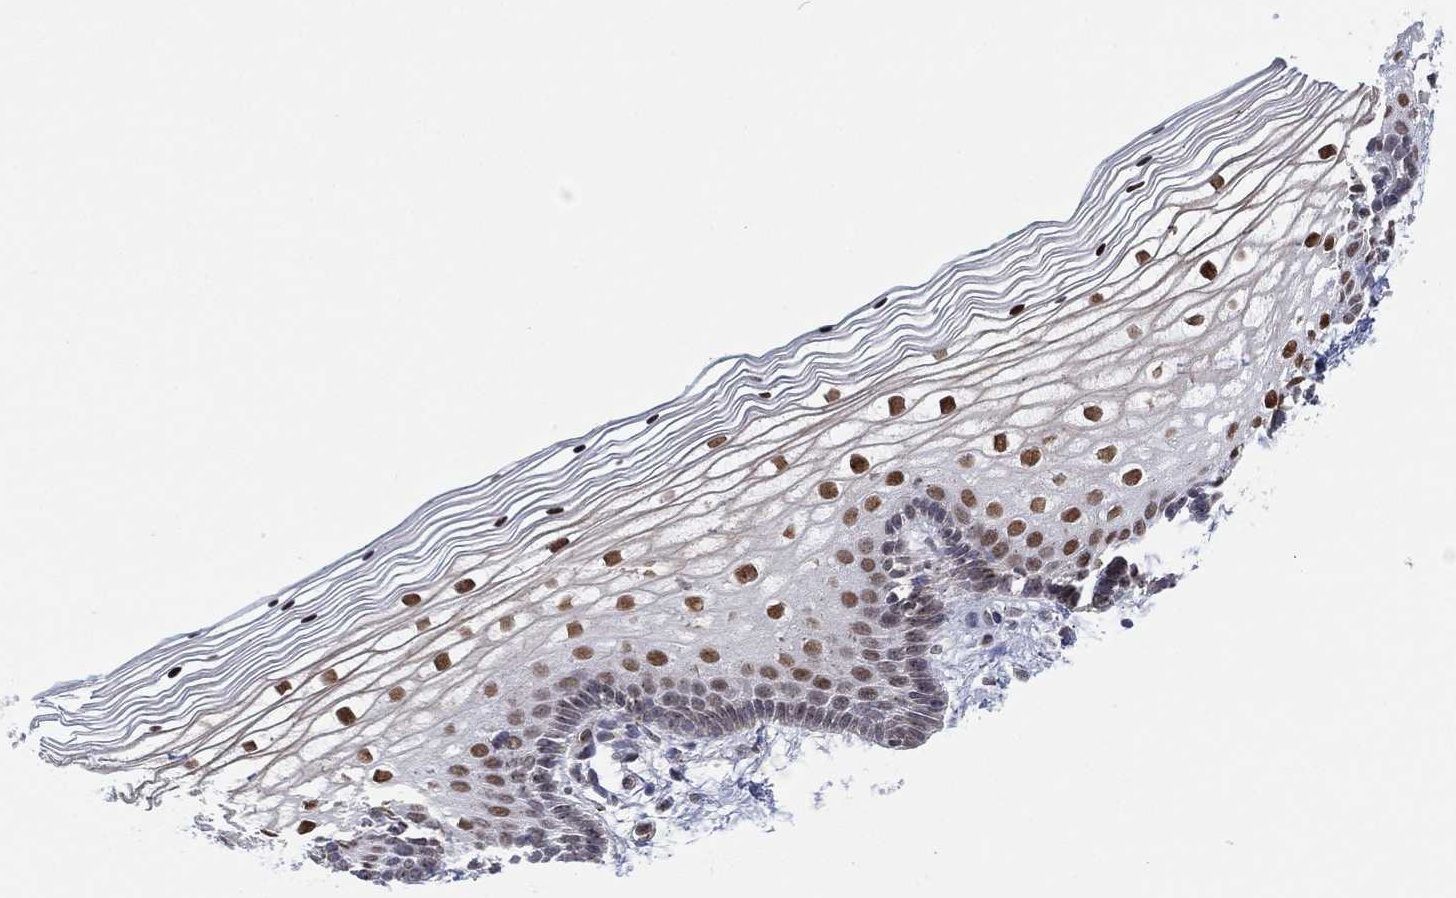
{"staining": {"intensity": "strong", "quantity": "<25%", "location": "nuclear"}, "tissue": "vagina", "cell_type": "Squamous epithelial cells", "image_type": "normal", "snomed": [{"axis": "morphology", "description": "Normal tissue, NOS"}, {"axis": "topography", "description": "Vagina"}], "caption": "A brown stain shows strong nuclear positivity of a protein in squamous epithelial cells of normal vagina.", "gene": "GSE1", "patient": {"sex": "female", "age": 36}}